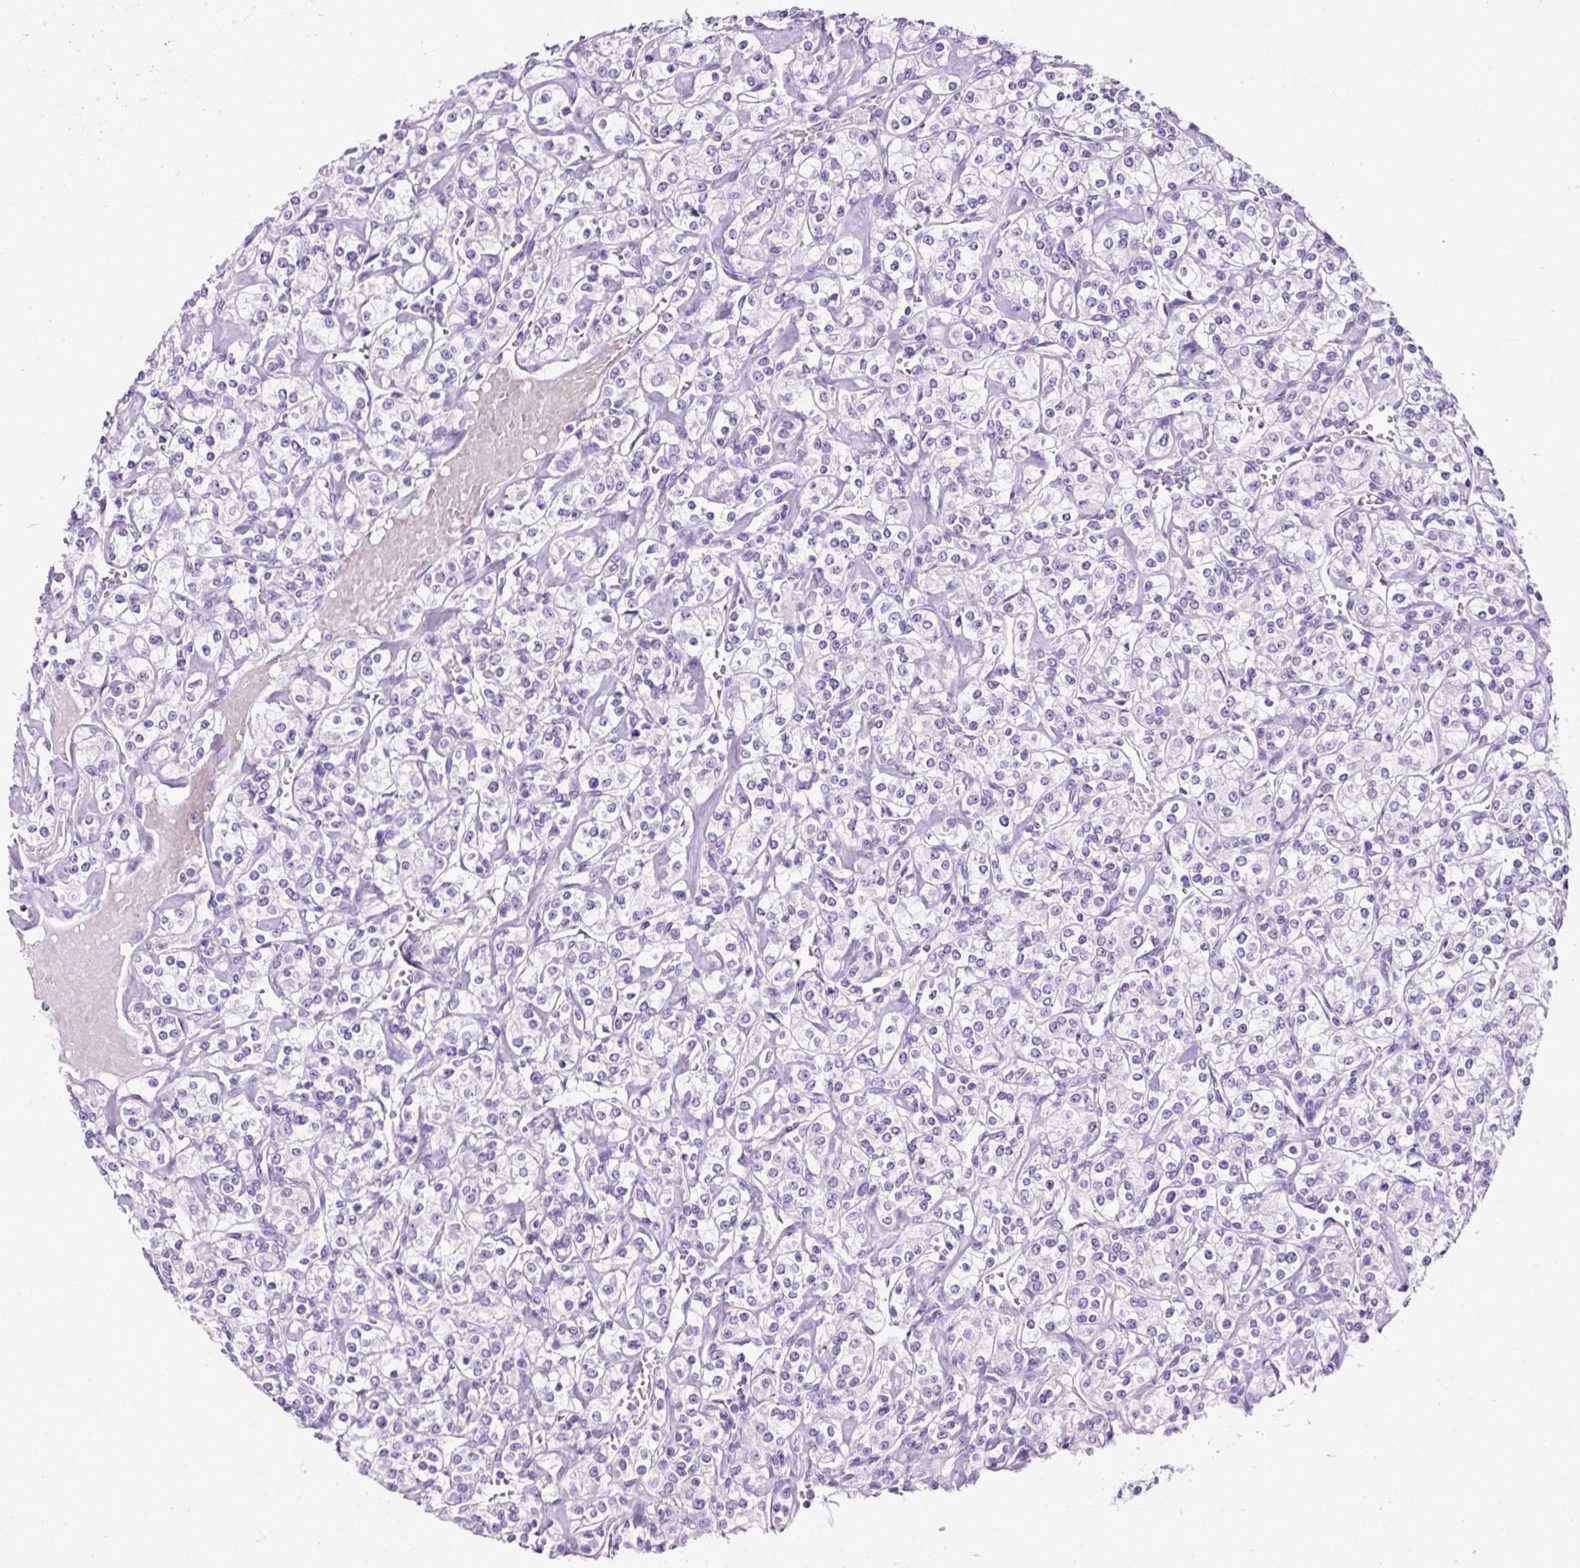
{"staining": {"intensity": "negative", "quantity": "none", "location": "none"}, "tissue": "renal cancer", "cell_type": "Tumor cells", "image_type": "cancer", "snomed": [{"axis": "morphology", "description": "Adenocarcinoma, NOS"}, {"axis": "topography", "description": "Kidney"}], "caption": "High magnification brightfield microscopy of renal cancer stained with DAB (brown) and counterstained with hematoxylin (blue): tumor cells show no significant positivity. The staining is performed using DAB brown chromogen with nuclei counter-stained in using hematoxylin.", "gene": "STOX2", "patient": {"sex": "male", "age": 77}}